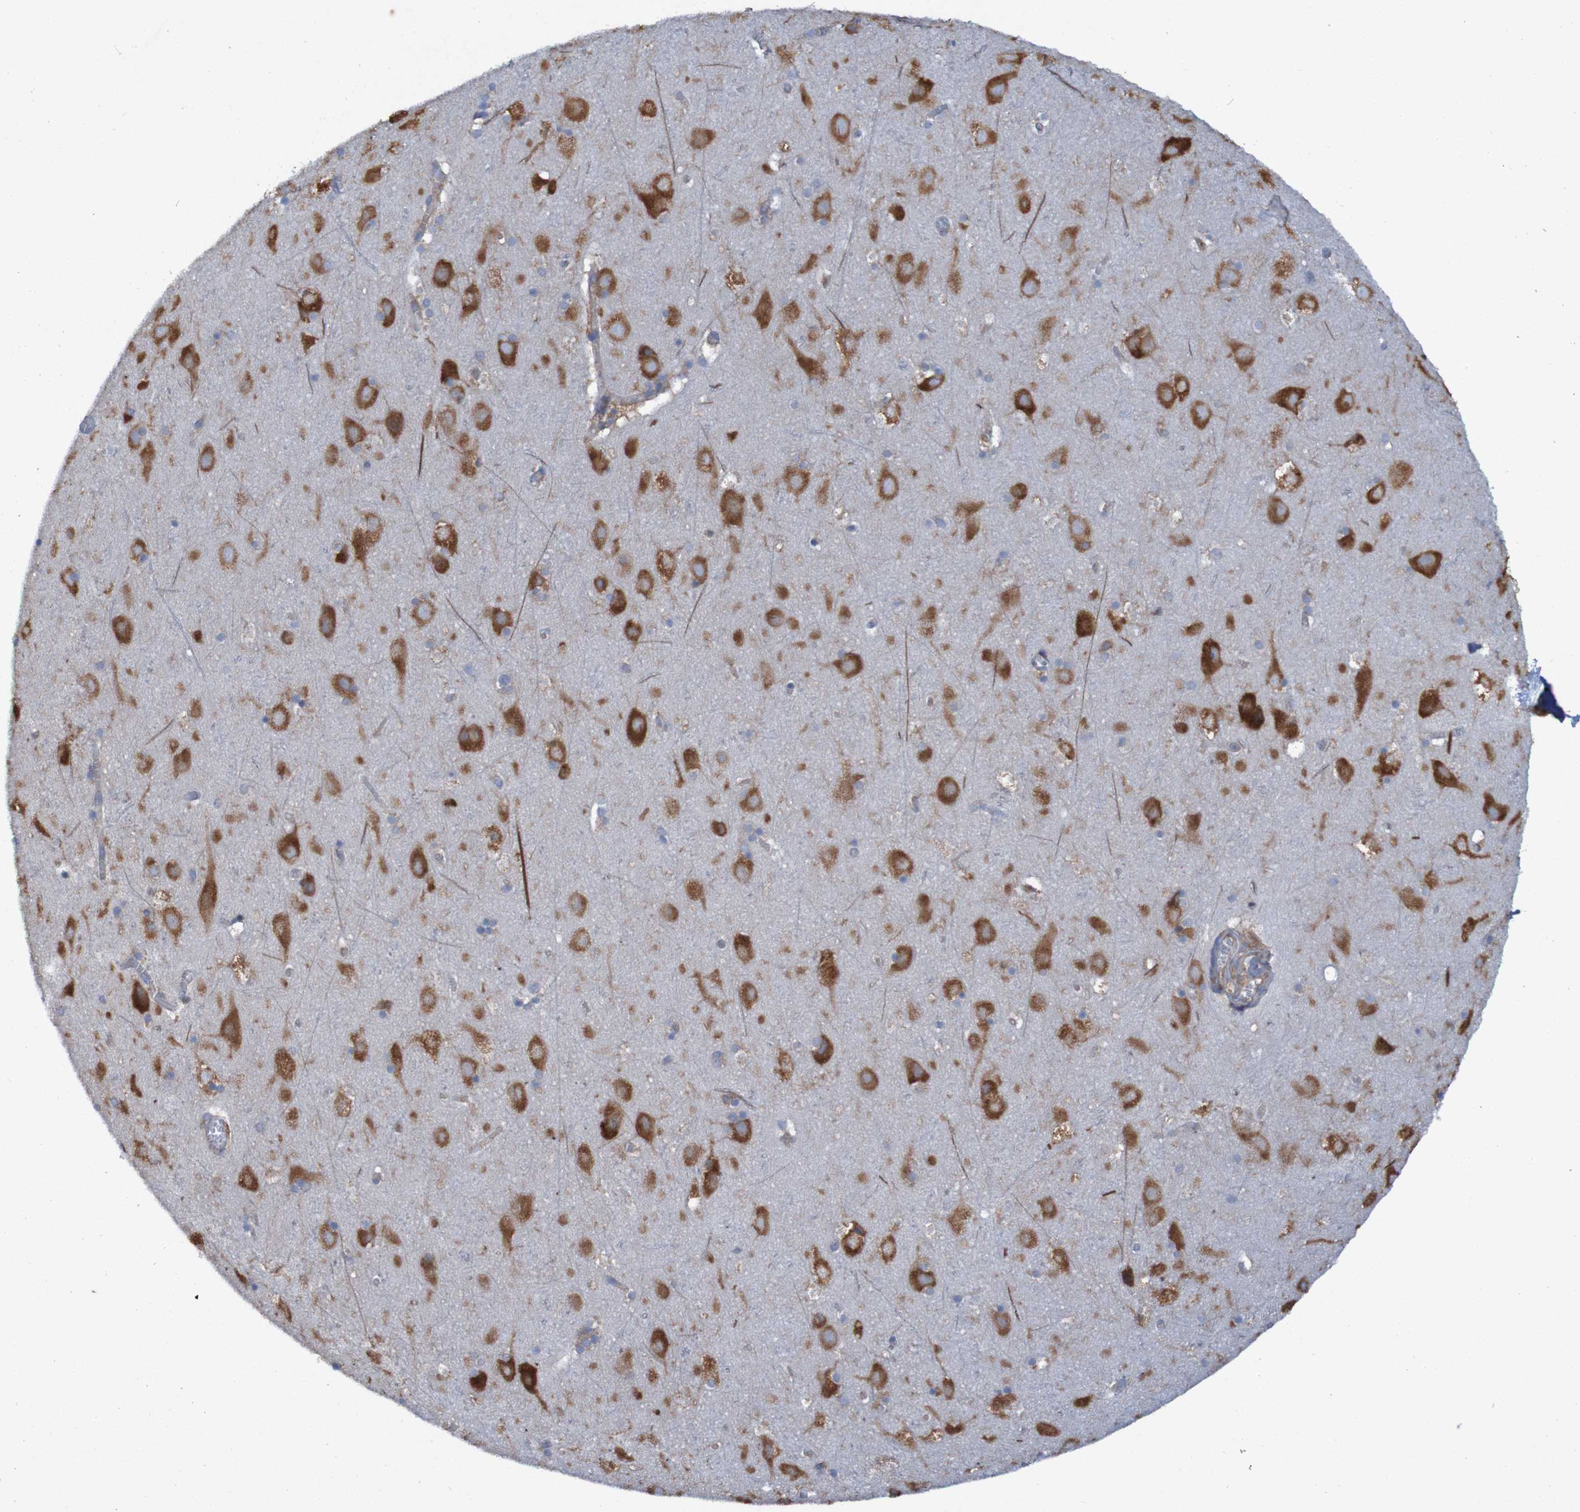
{"staining": {"intensity": "weak", "quantity": ">75%", "location": "cytoplasmic/membranous"}, "tissue": "cerebral cortex", "cell_type": "Endothelial cells", "image_type": "normal", "snomed": [{"axis": "morphology", "description": "Normal tissue, NOS"}, {"axis": "topography", "description": "Cerebral cortex"}], "caption": "The immunohistochemical stain shows weak cytoplasmic/membranous positivity in endothelial cells of benign cerebral cortex.", "gene": "RPL10L", "patient": {"sex": "male", "age": 45}}